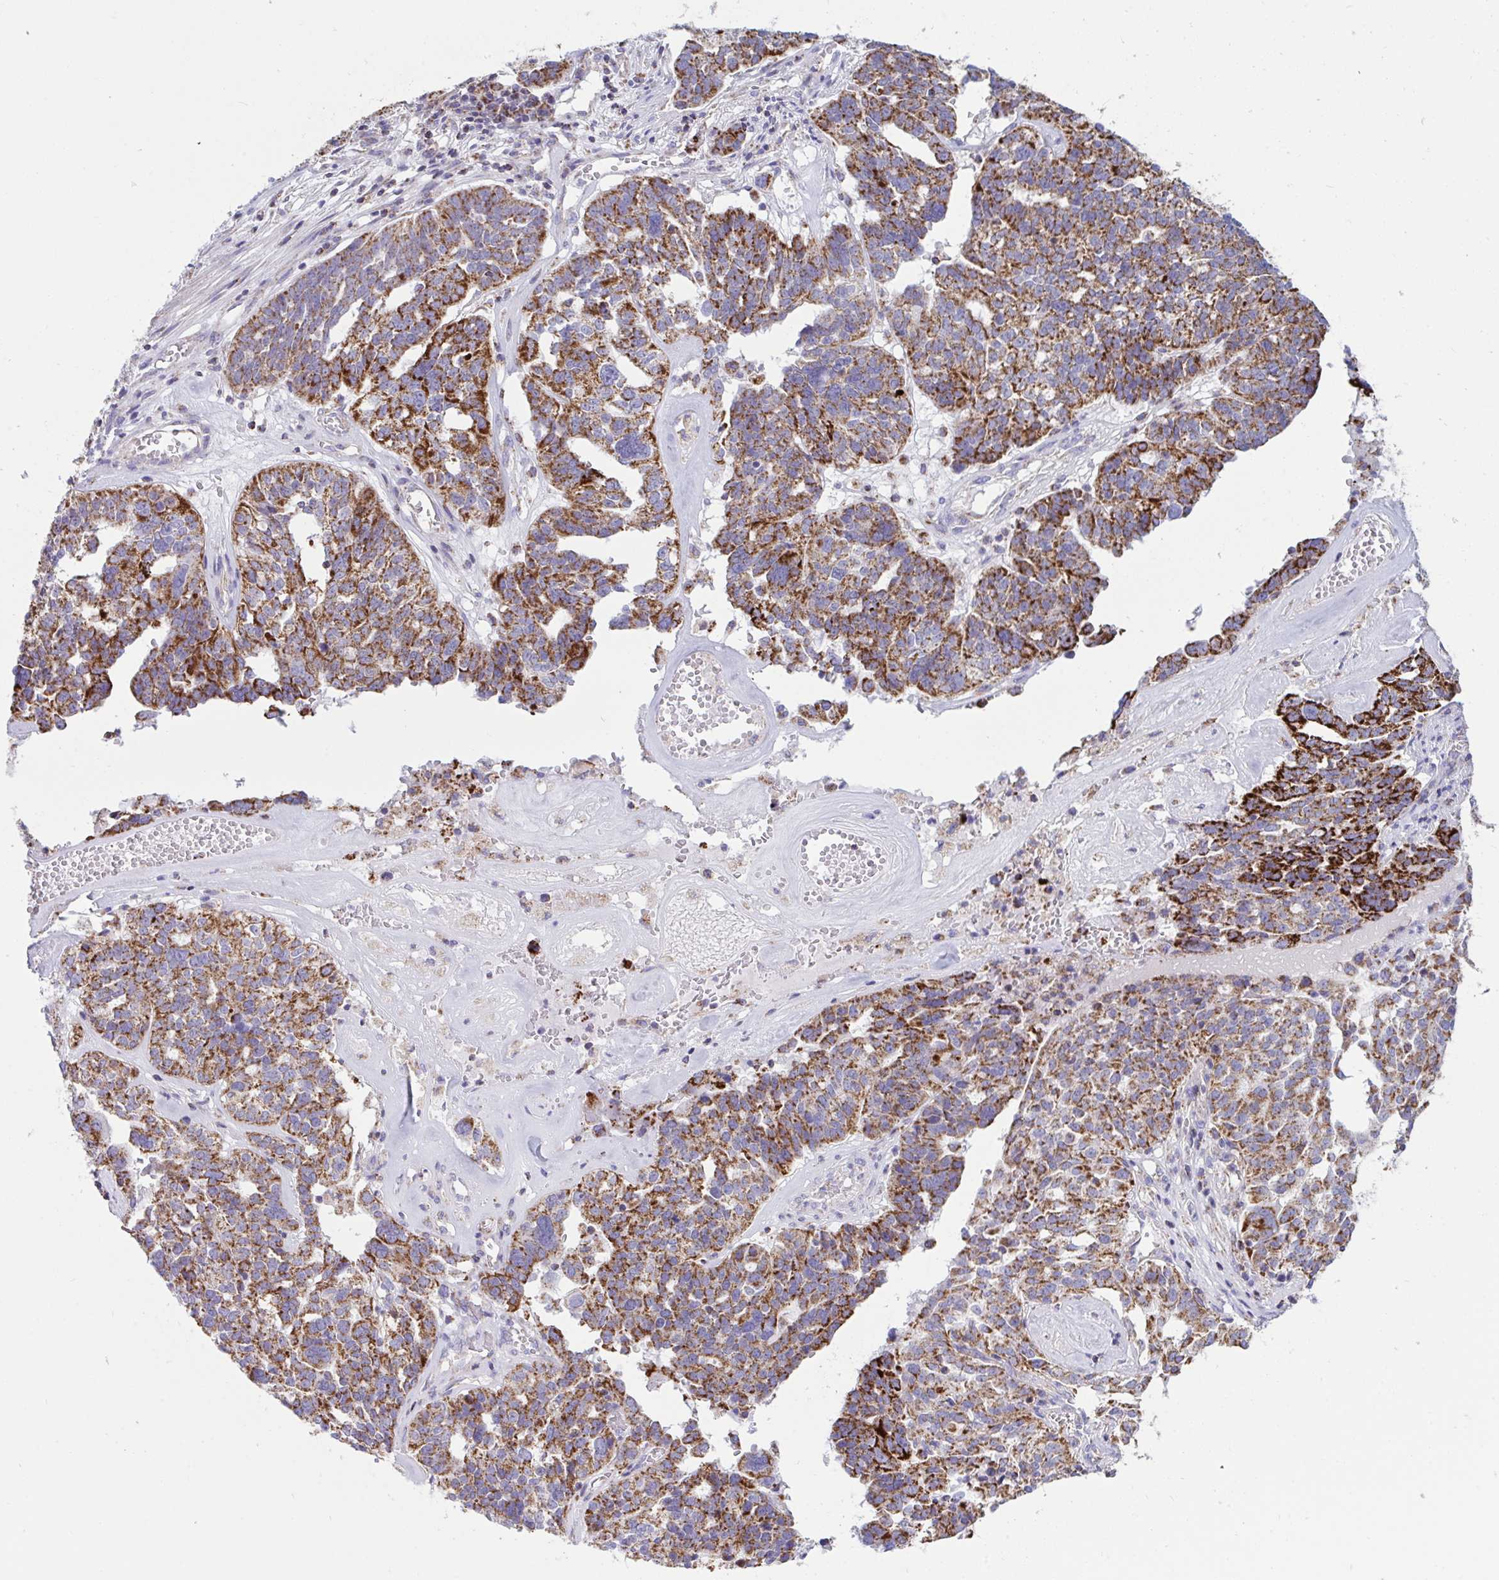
{"staining": {"intensity": "strong", "quantity": "25%-75%", "location": "cytoplasmic/membranous"}, "tissue": "ovarian cancer", "cell_type": "Tumor cells", "image_type": "cancer", "snomed": [{"axis": "morphology", "description": "Cystadenocarcinoma, serous, NOS"}, {"axis": "topography", "description": "Ovary"}], "caption": "Immunohistochemical staining of human ovarian cancer exhibits strong cytoplasmic/membranous protein staining in approximately 25%-75% of tumor cells.", "gene": "HSPE1", "patient": {"sex": "female", "age": 59}}